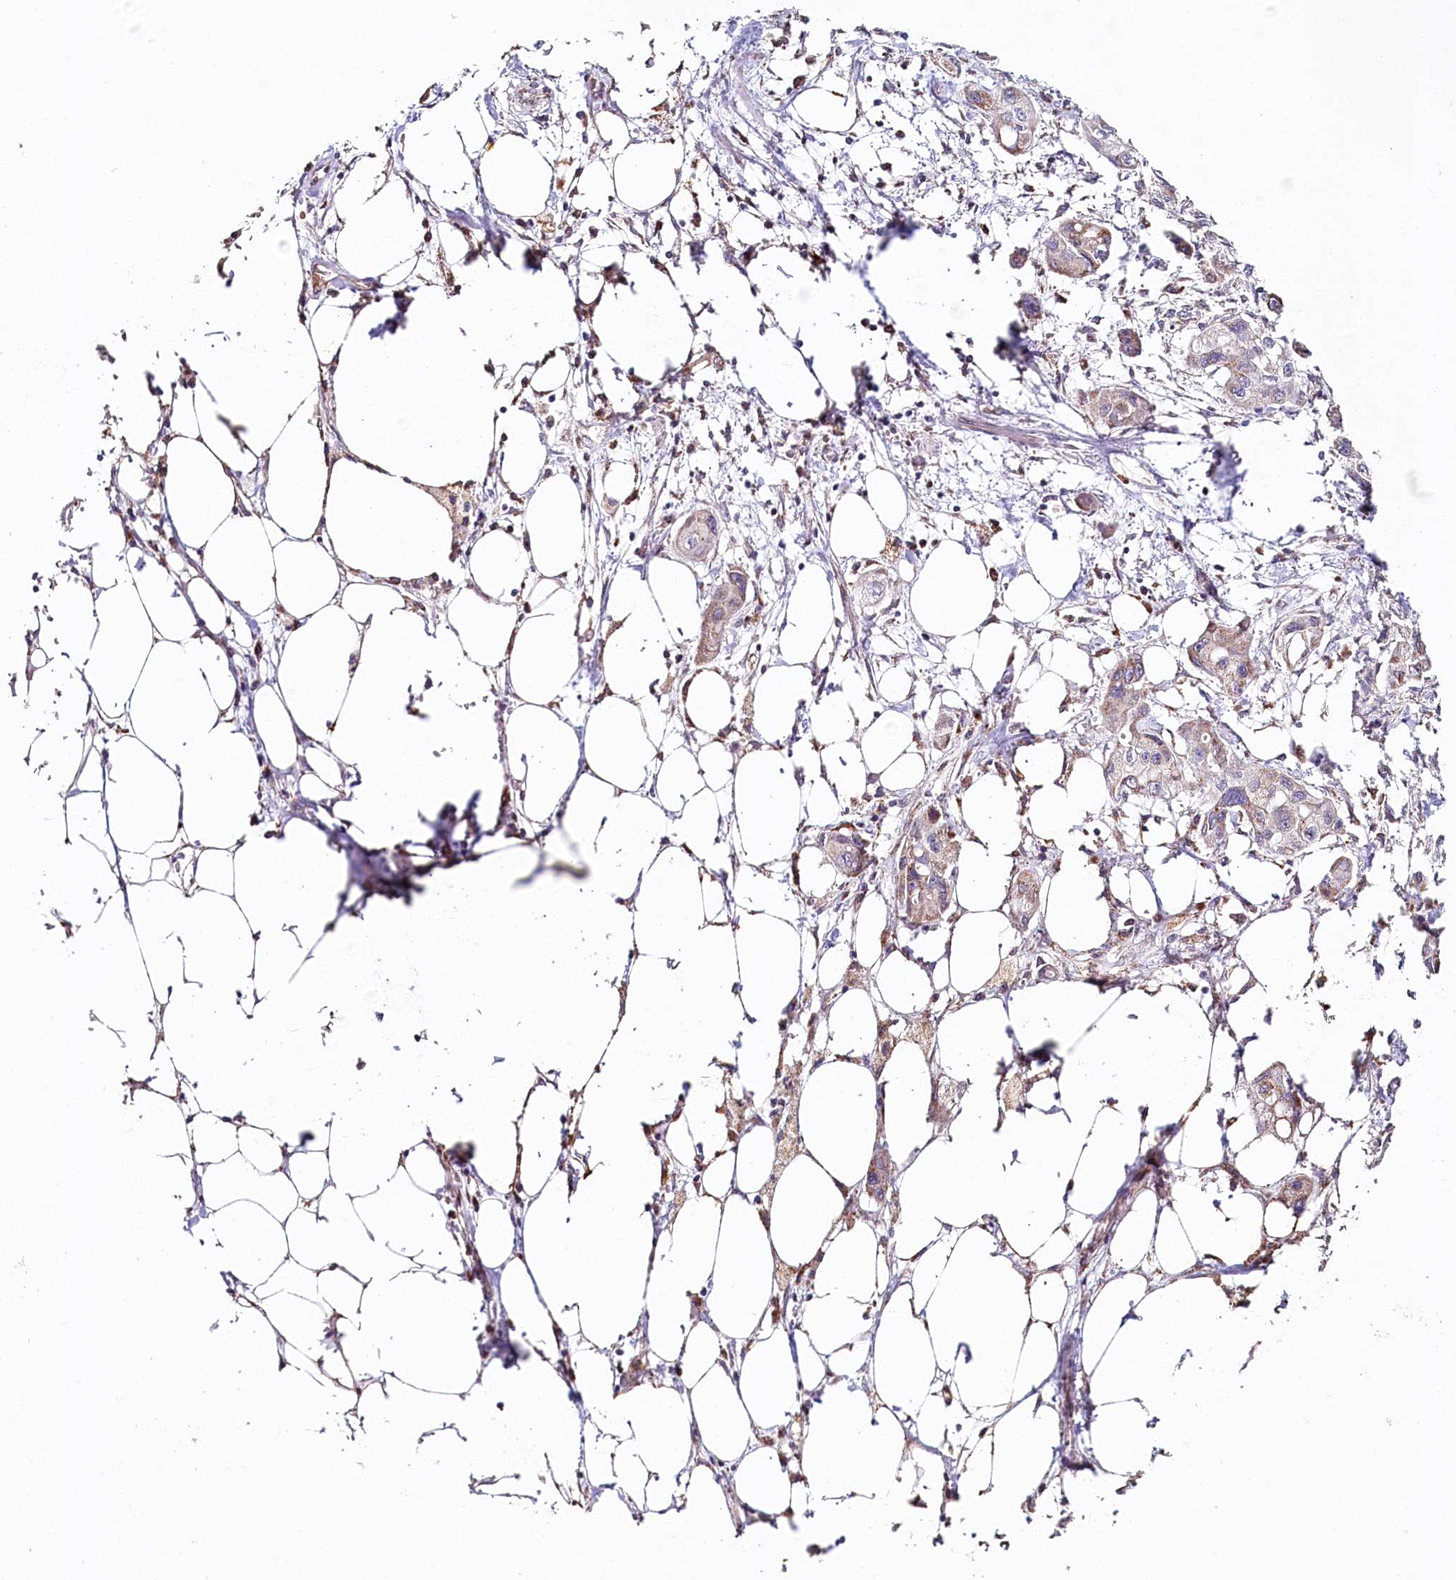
{"staining": {"intensity": "weak", "quantity": "<25%", "location": "cytoplasmic/membranous"}, "tissue": "pancreatic cancer", "cell_type": "Tumor cells", "image_type": "cancer", "snomed": [{"axis": "morphology", "description": "Adenocarcinoma, NOS"}, {"axis": "topography", "description": "Pancreas"}], "caption": "A high-resolution histopathology image shows immunohistochemistry (IHC) staining of pancreatic cancer (adenocarcinoma), which exhibits no significant expression in tumor cells. (DAB (3,3'-diaminobenzidine) immunohistochemistry (IHC) with hematoxylin counter stain).", "gene": "MMP25", "patient": {"sex": "male", "age": 75}}